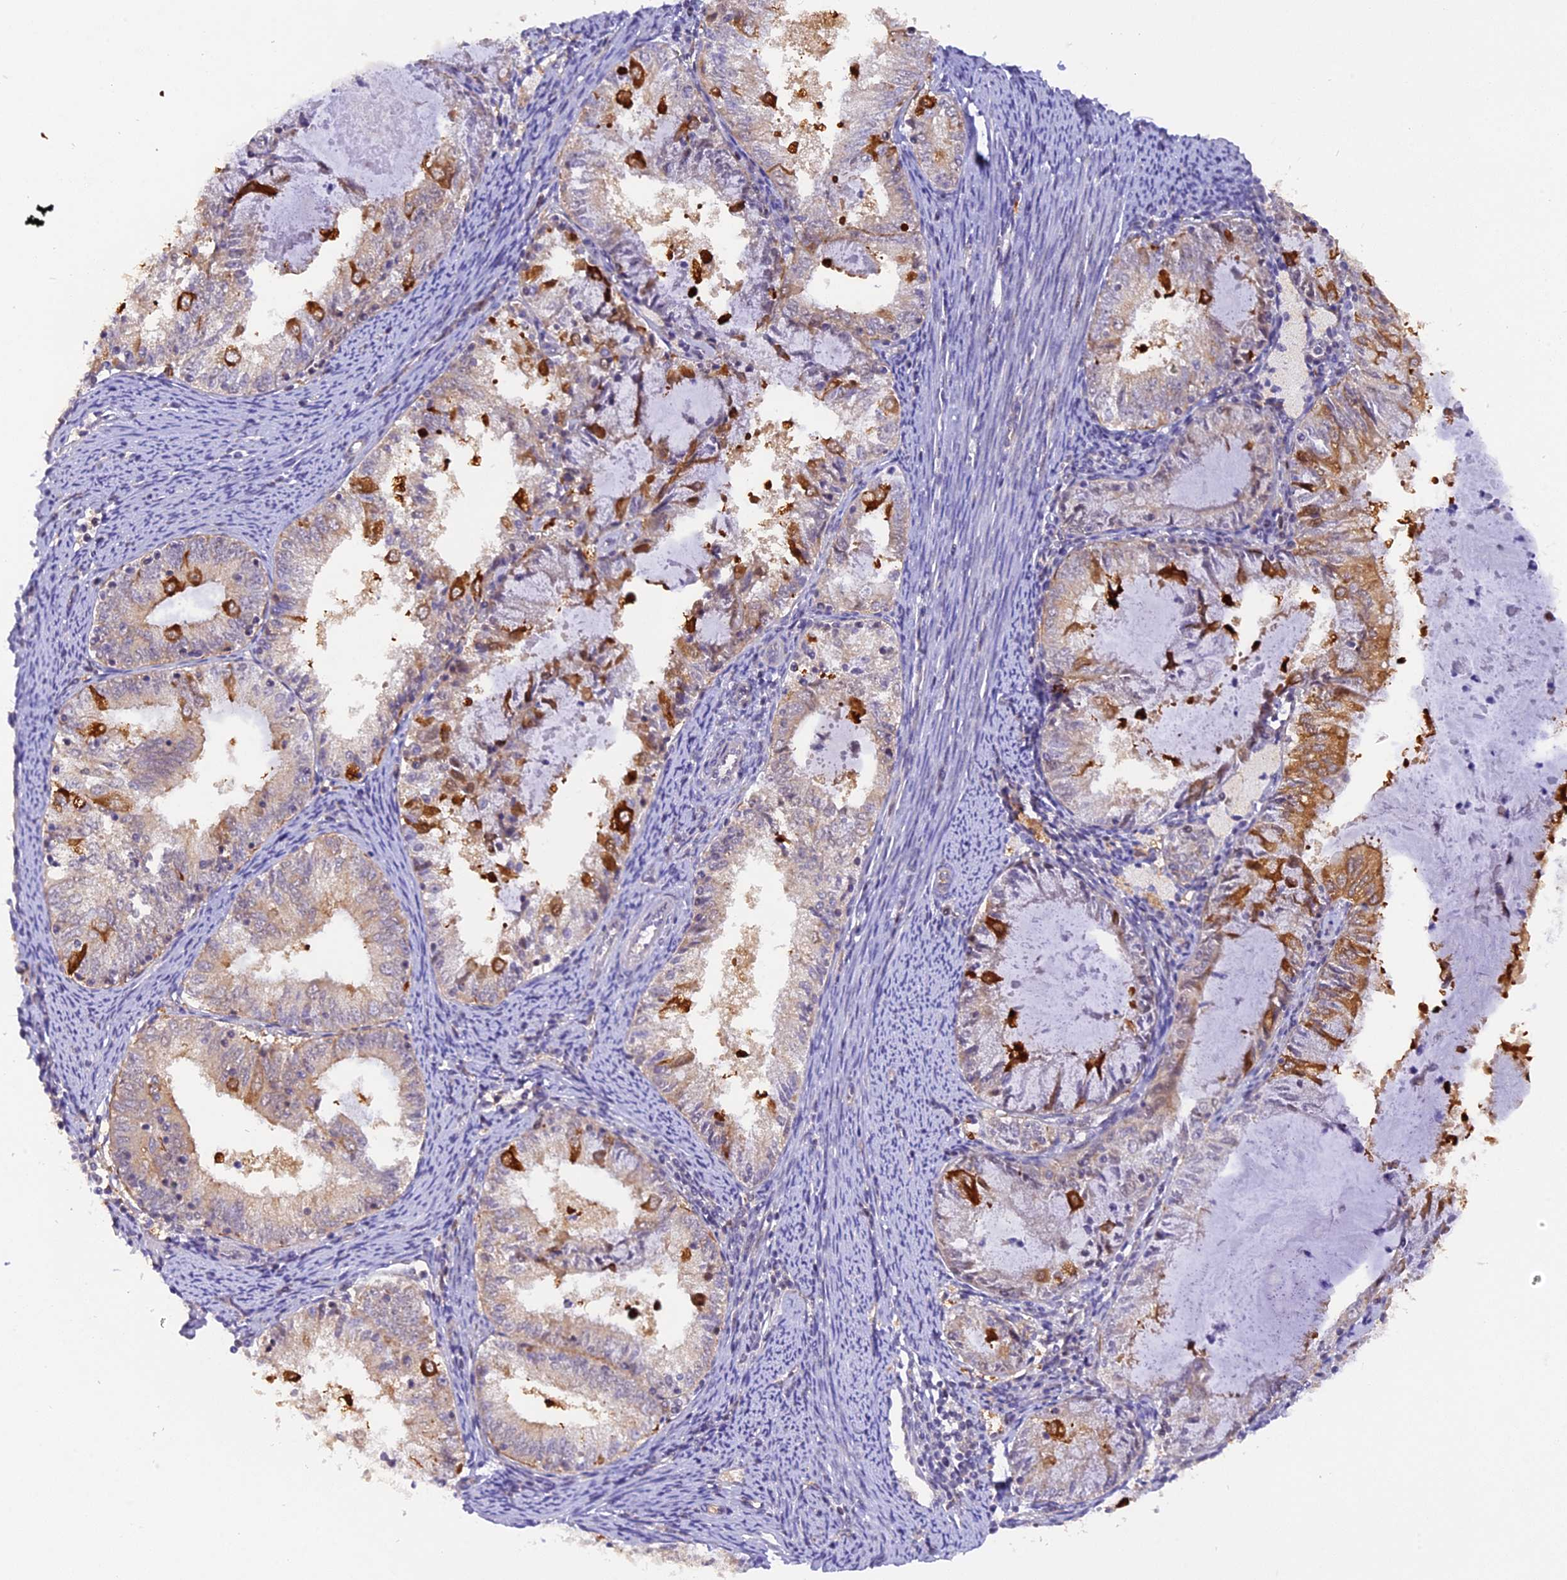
{"staining": {"intensity": "moderate", "quantity": "25%-75%", "location": "cytoplasmic/membranous"}, "tissue": "endometrial cancer", "cell_type": "Tumor cells", "image_type": "cancer", "snomed": [{"axis": "morphology", "description": "Adenocarcinoma, NOS"}, {"axis": "topography", "description": "Endometrium"}], "caption": "An IHC photomicrograph of tumor tissue is shown. Protein staining in brown highlights moderate cytoplasmic/membranous positivity in endometrial cancer (adenocarcinoma) within tumor cells. The protein is shown in brown color, while the nuclei are stained blue.", "gene": "SAMD4A", "patient": {"sex": "female", "age": 57}}